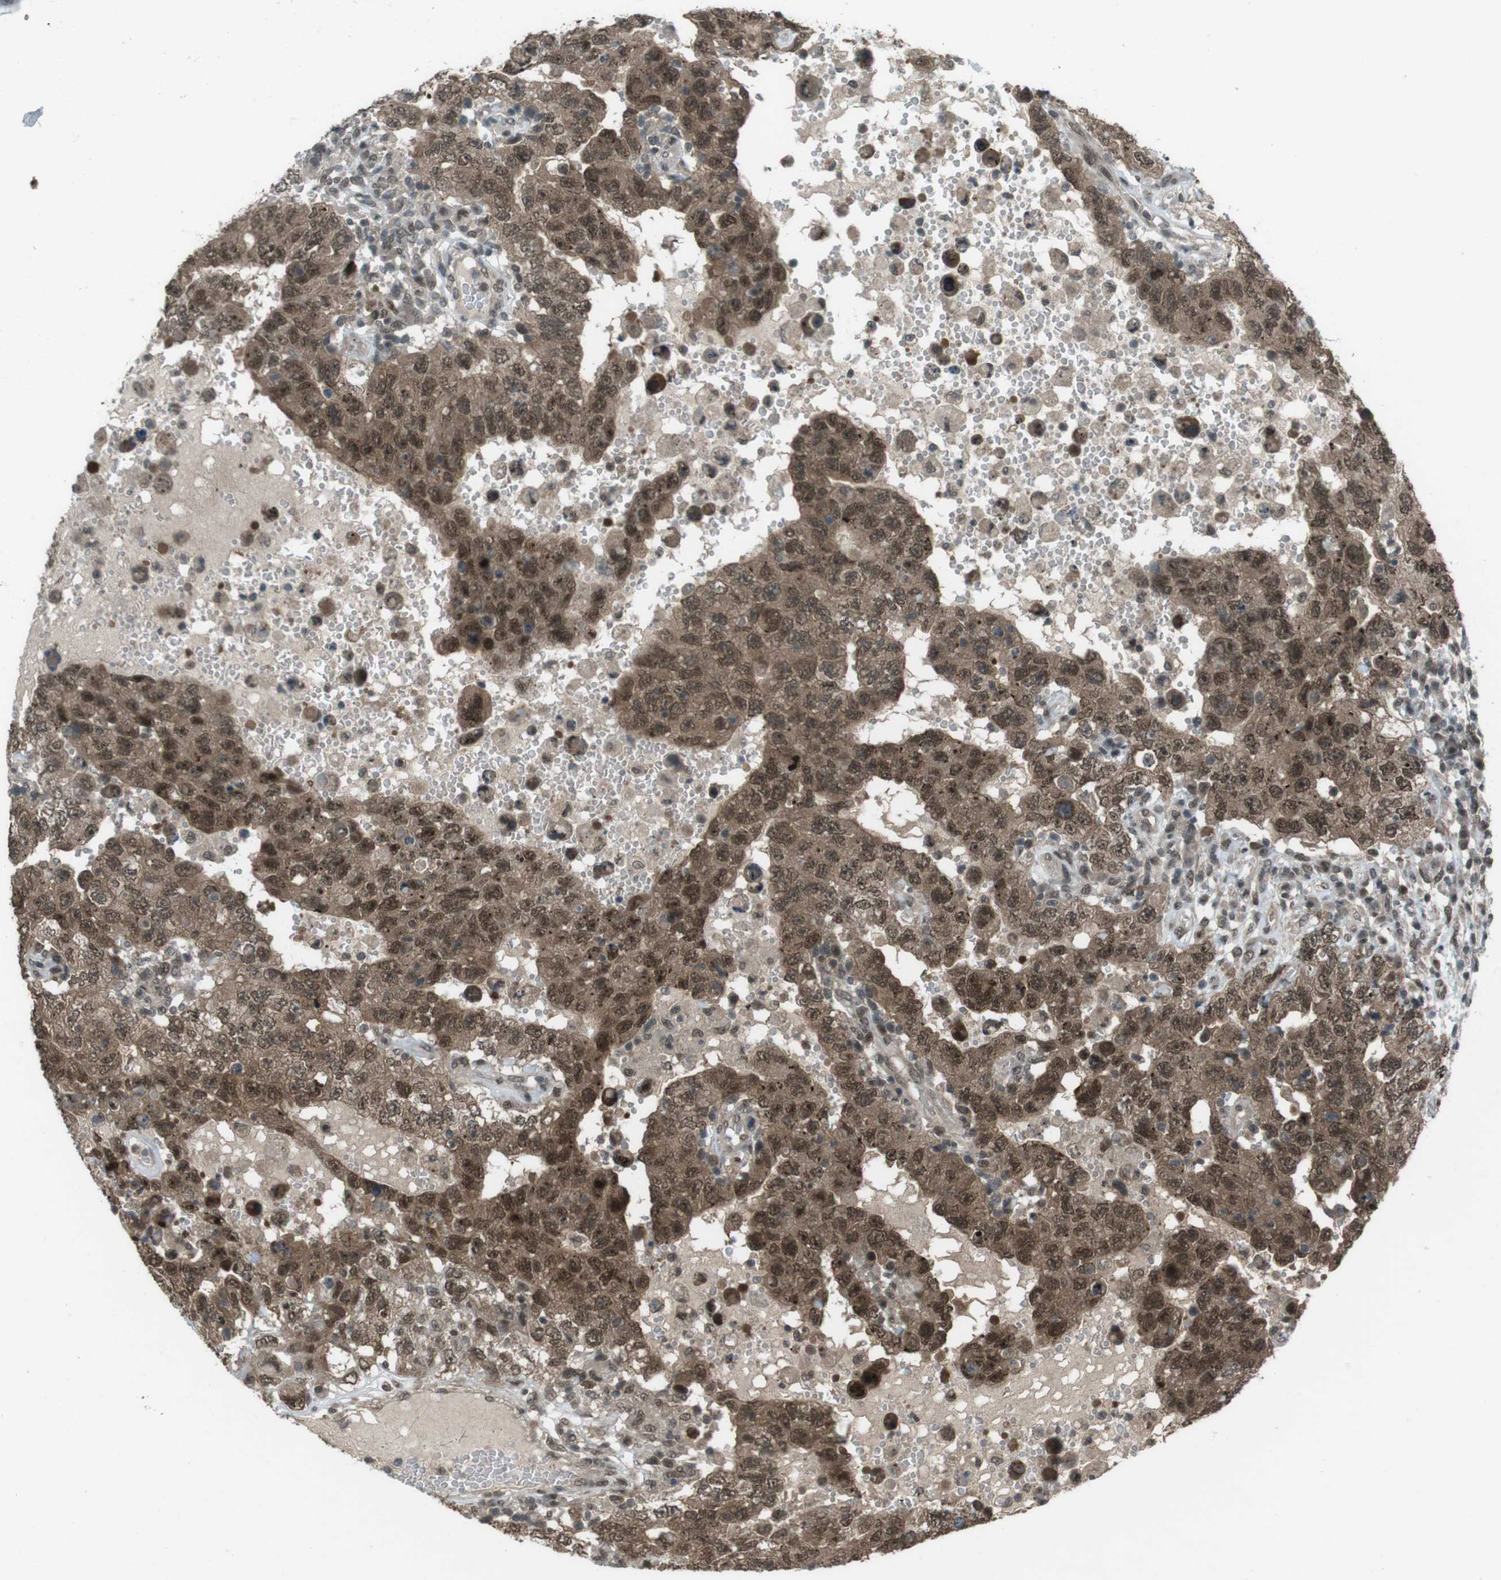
{"staining": {"intensity": "strong", "quantity": ">75%", "location": "cytoplasmic/membranous,nuclear"}, "tissue": "testis cancer", "cell_type": "Tumor cells", "image_type": "cancer", "snomed": [{"axis": "morphology", "description": "Carcinoma, Embryonal, NOS"}, {"axis": "topography", "description": "Testis"}], "caption": "Testis cancer (embryonal carcinoma) tissue displays strong cytoplasmic/membranous and nuclear positivity in approximately >75% of tumor cells, visualized by immunohistochemistry.", "gene": "SLITRK5", "patient": {"sex": "male", "age": 26}}